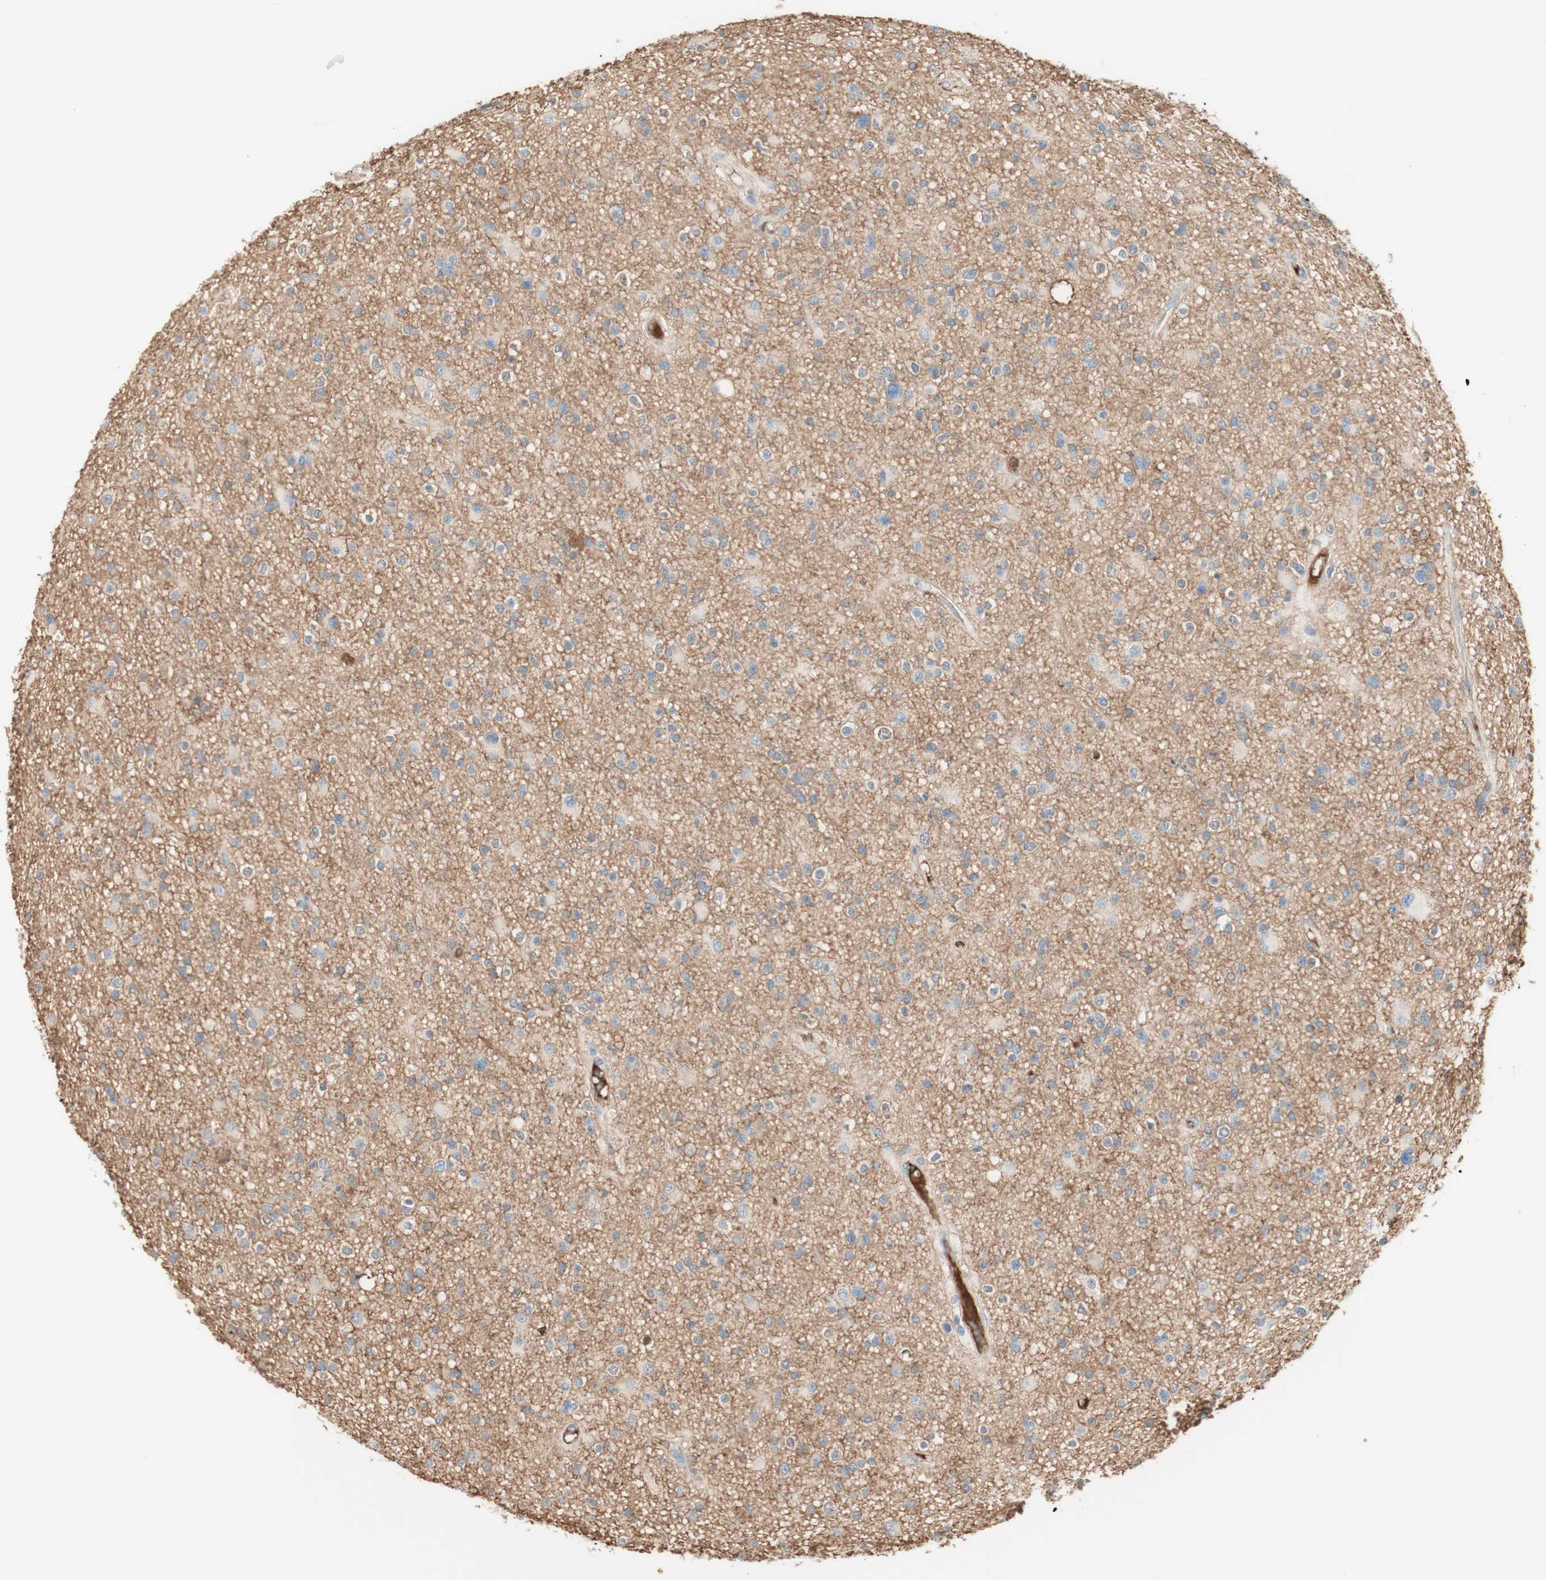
{"staining": {"intensity": "weak", "quantity": "<25%", "location": "cytoplasmic/membranous"}, "tissue": "glioma", "cell_type": "Tumor cells", "image_type": "cancer", "snomed": [{"axis": "morphology", "description": "Glioma, malignant, High grade"}, {"axis": "topography", "description": "Brain"}], "caption": "Immunohistochemistry micrograph of neoplastic tissue: human malignant glioma (high-grade) stained with DAB (3,3'-diaminobenzidine) displays no significant protein positivity in tumor cells.", "gene": "KNG1", "patient": {"sex": "male", "age": 33}}